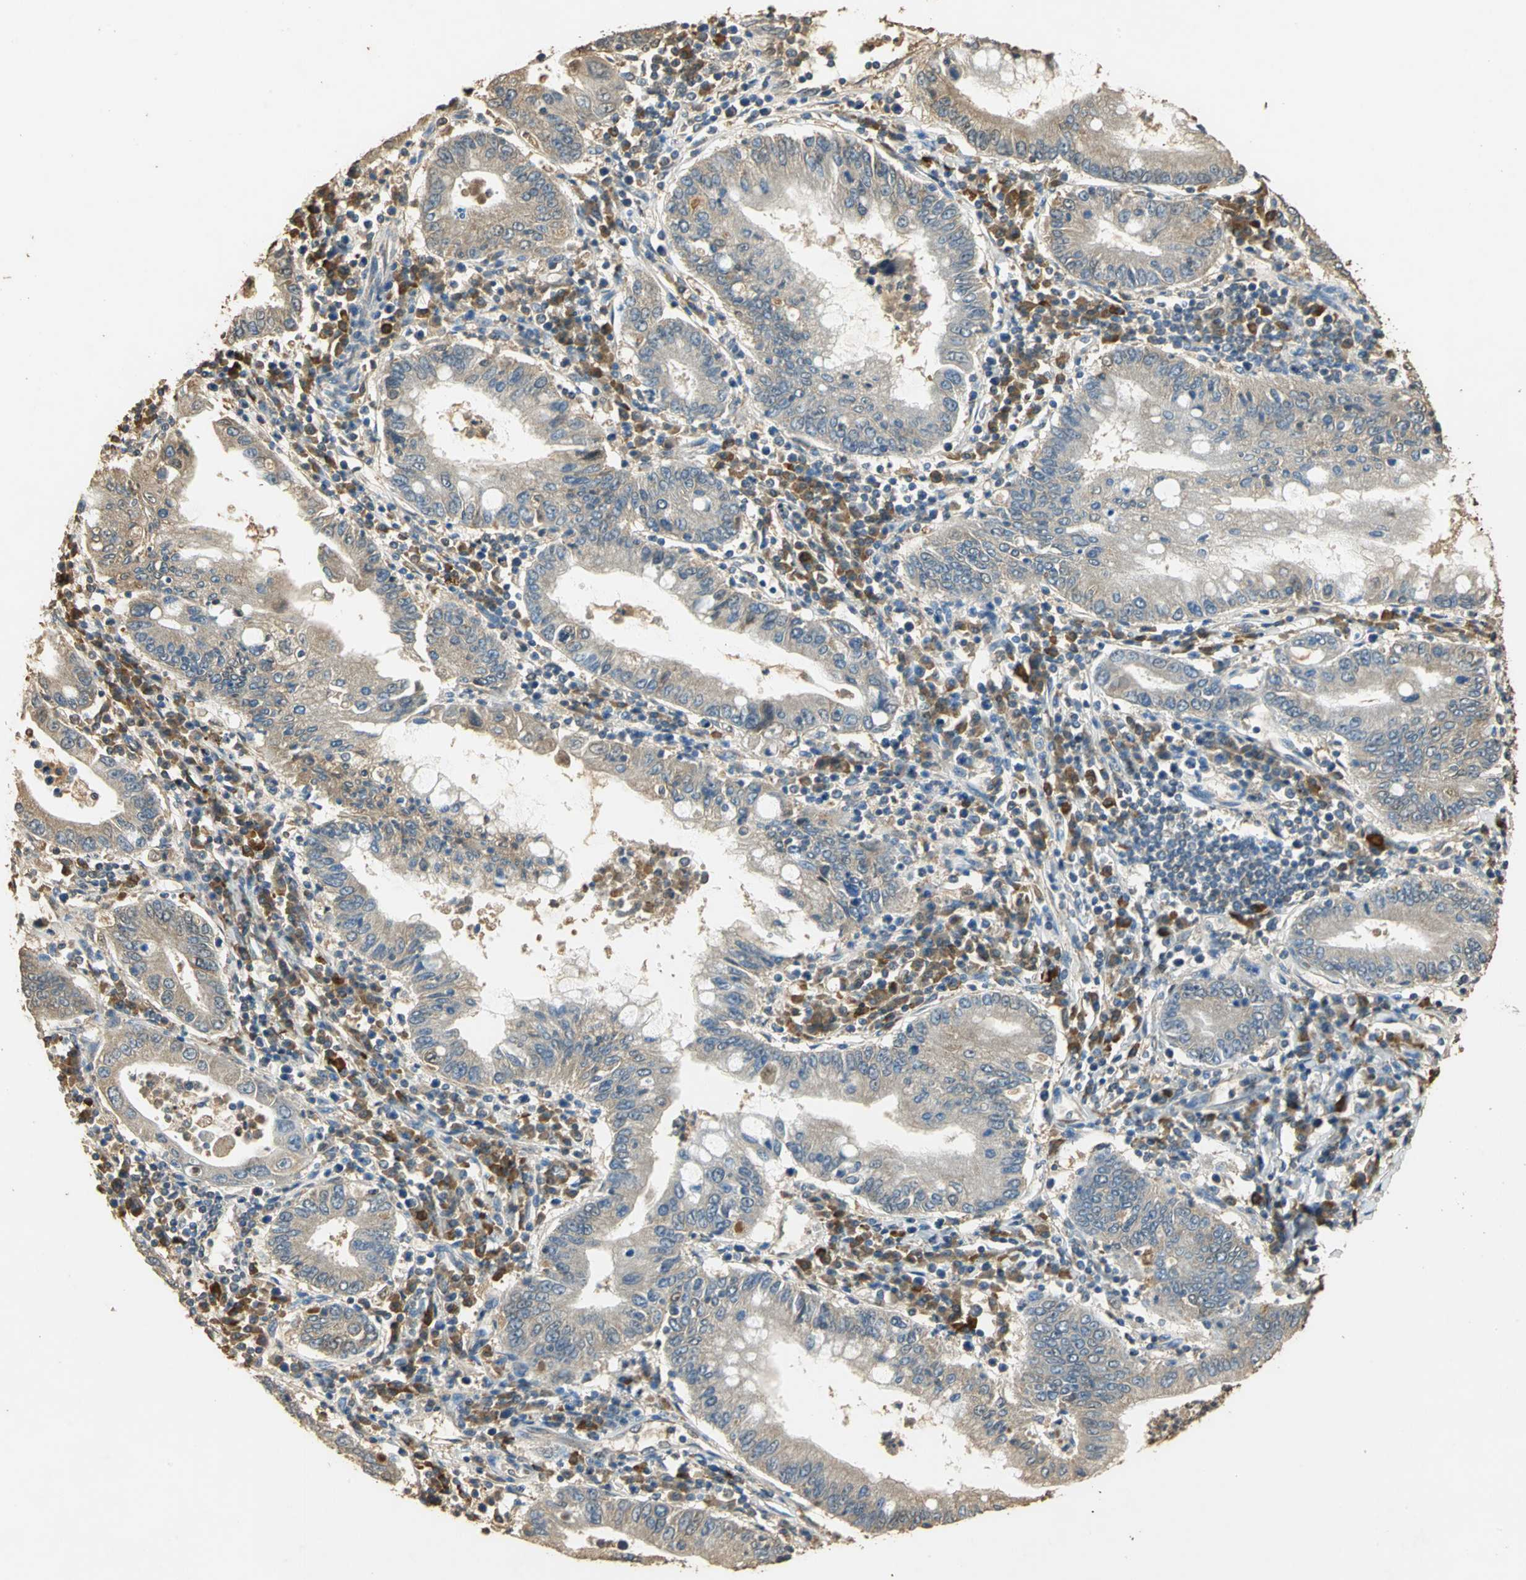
{"staining": {"intensity": "weak", "quantity": ">75%", "location": "cytoplasmic/membranous"}, "tissue": "stomach cancer", "cell_type": "Tumor cells", "image_type": "cancer", "snomed": [{"axis": "morphology", "description": "Normal tissue, NOS"}, {"axis": "morphology", "description": "Adenocarcinoma, NOS"}, {"axis": "topography", "description": "Esophagus"}, {"axis": "topography", "description": "Stomach, upper"}, {"axis": "topography", "description": "Peripheral nerve tissue"}], "caption": "The immunohistochemical stain shows weak cytoplasmic/membranous staining in tumor cells of stomach adenocarcinoma tissue.", "gene": "GAPDH", "patient": {"sex": "male", "age": 62}}